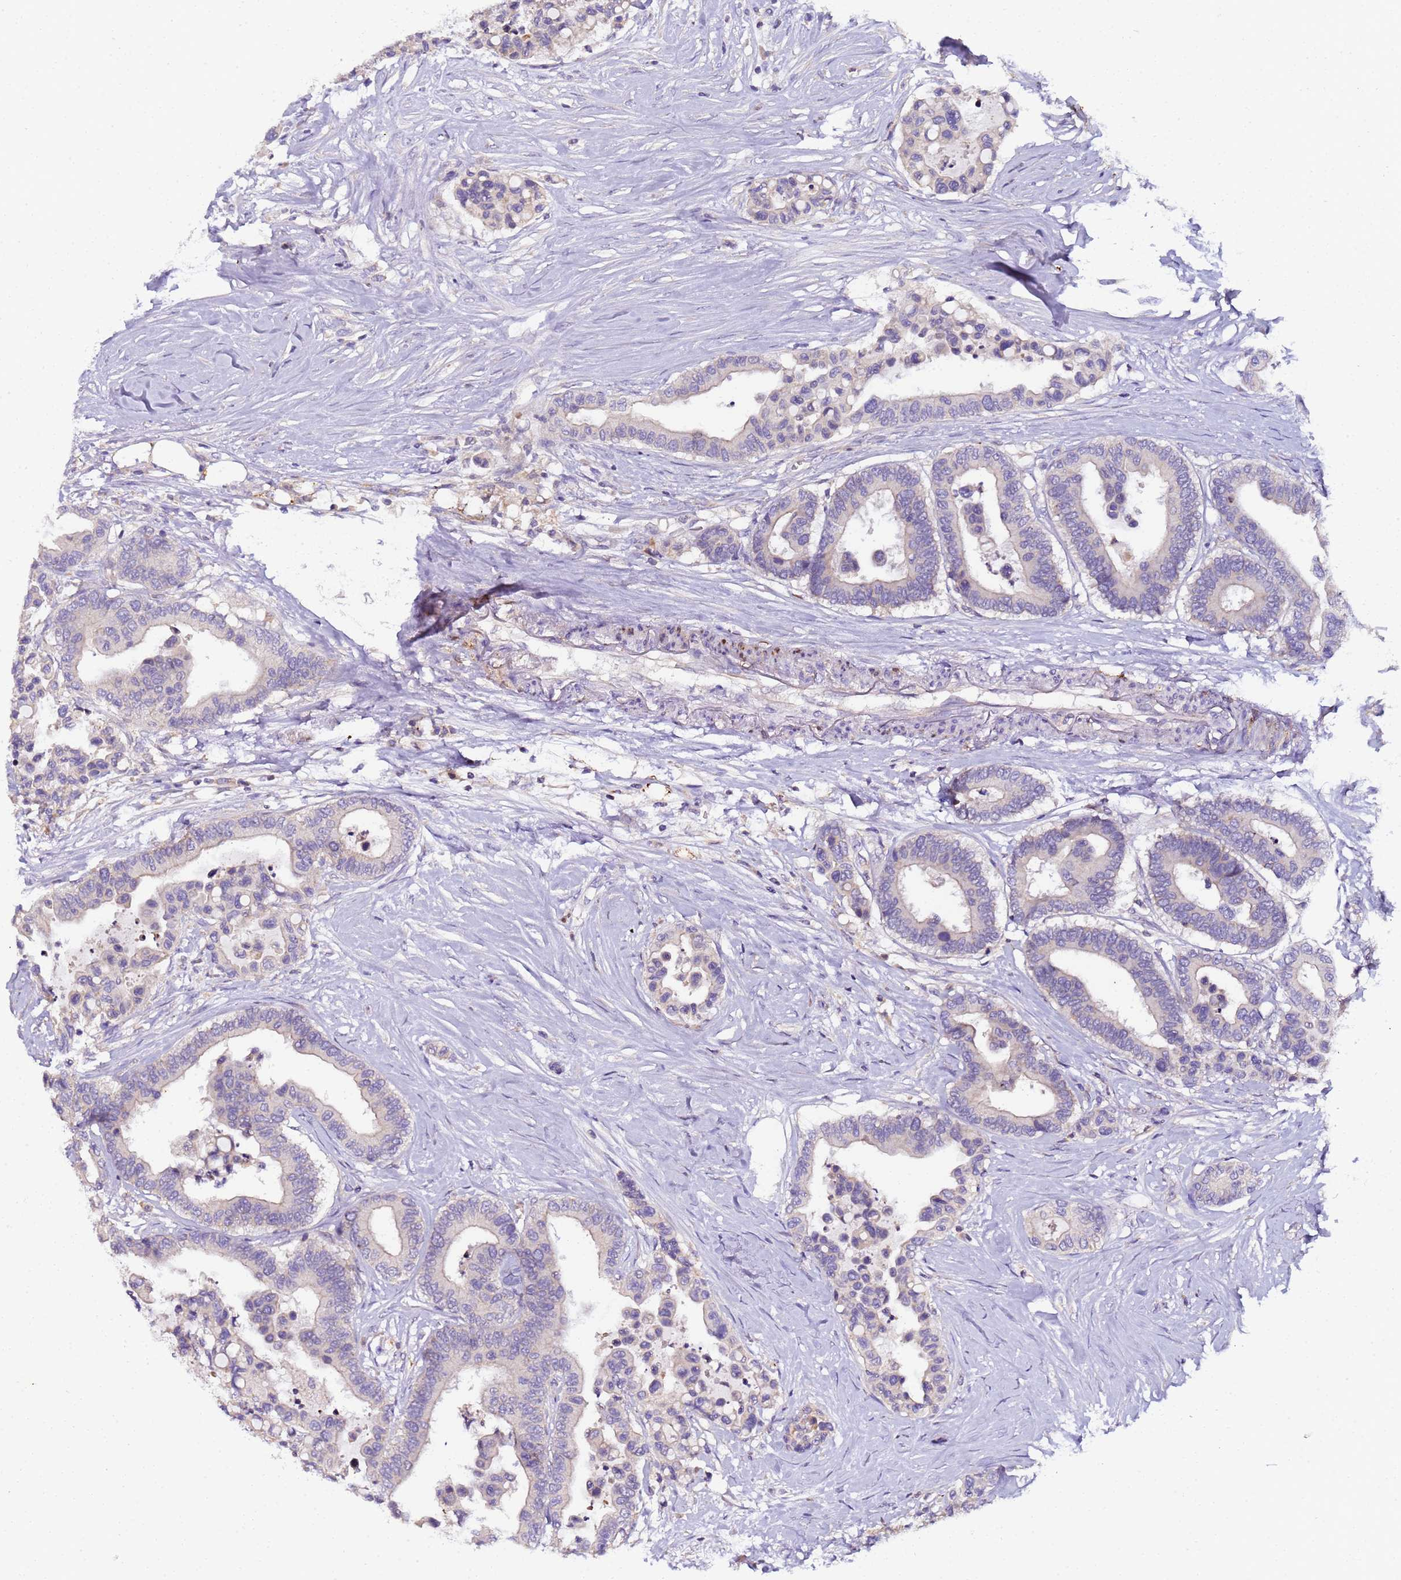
{"staining": {"intensity": "negative", "quantity": "none", "location": "none"}, "tissue": "colorectal cancer", "cell_type": "Tumor cells", "image_type": "cancer", "snomed": [{"axis": "morphology", "description": "Adenocarcinoma, NOS"}, {"axis": "topography", "description": "Colon"}], "caption": "A high-resolution image shows immunohistochemistry staining of colorectal cancer (adenocarcinoma), which displays no significant staining in tumor cells. (Stains: DAB (3,3'-diaminobenzidine) IHC with hematoxylin counter stain, Microscopy: brightfield microscopy at high magnification).", "gene": "PLCXD3", "patient": {"sex": "male", "age": 82}}